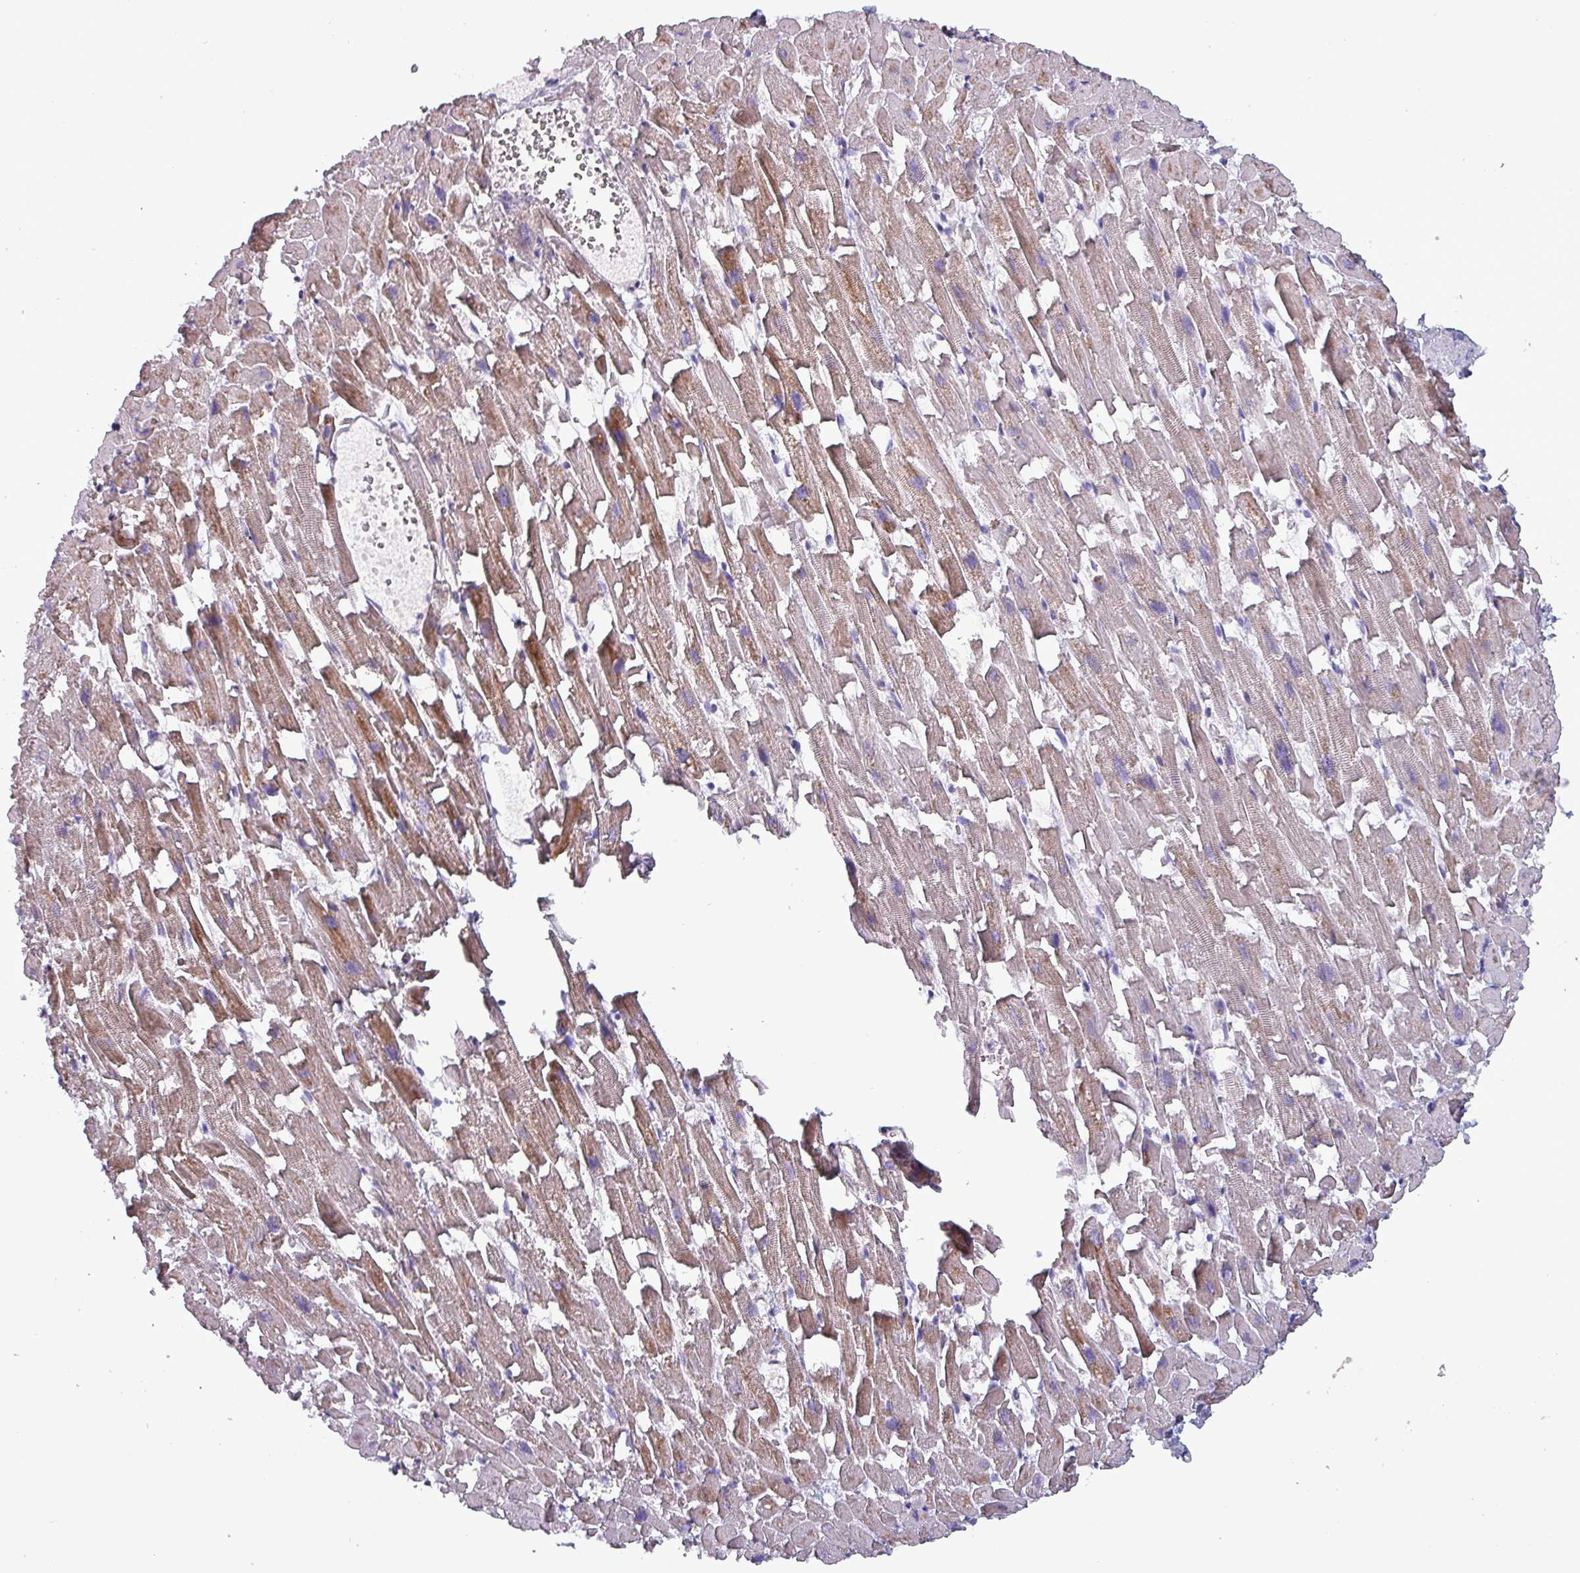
{"staining": {"intensity": "weak", "quantity": ">75%", "location": "cytoplasmic/membranous"}, "tissue": "heart muscle", "cell_type": "Cardiomyocytes", "image_type": "normal", "snomed": [{"axis": "morphology", "description": "Normal tissue, NOS"}, {"axis": "topography", "description": "Heart"}], "caption": "This histopathology image displays normal heart muscle stained with immunohistochemistry to label a protein in brown. The cytoplasmic/membranous of cardiomyocytes show weak positivity for the protein. Nuclei are counter-stained blue.", "gene": "HSD3B7", "patient": {"sex": "female", "age": 64}}